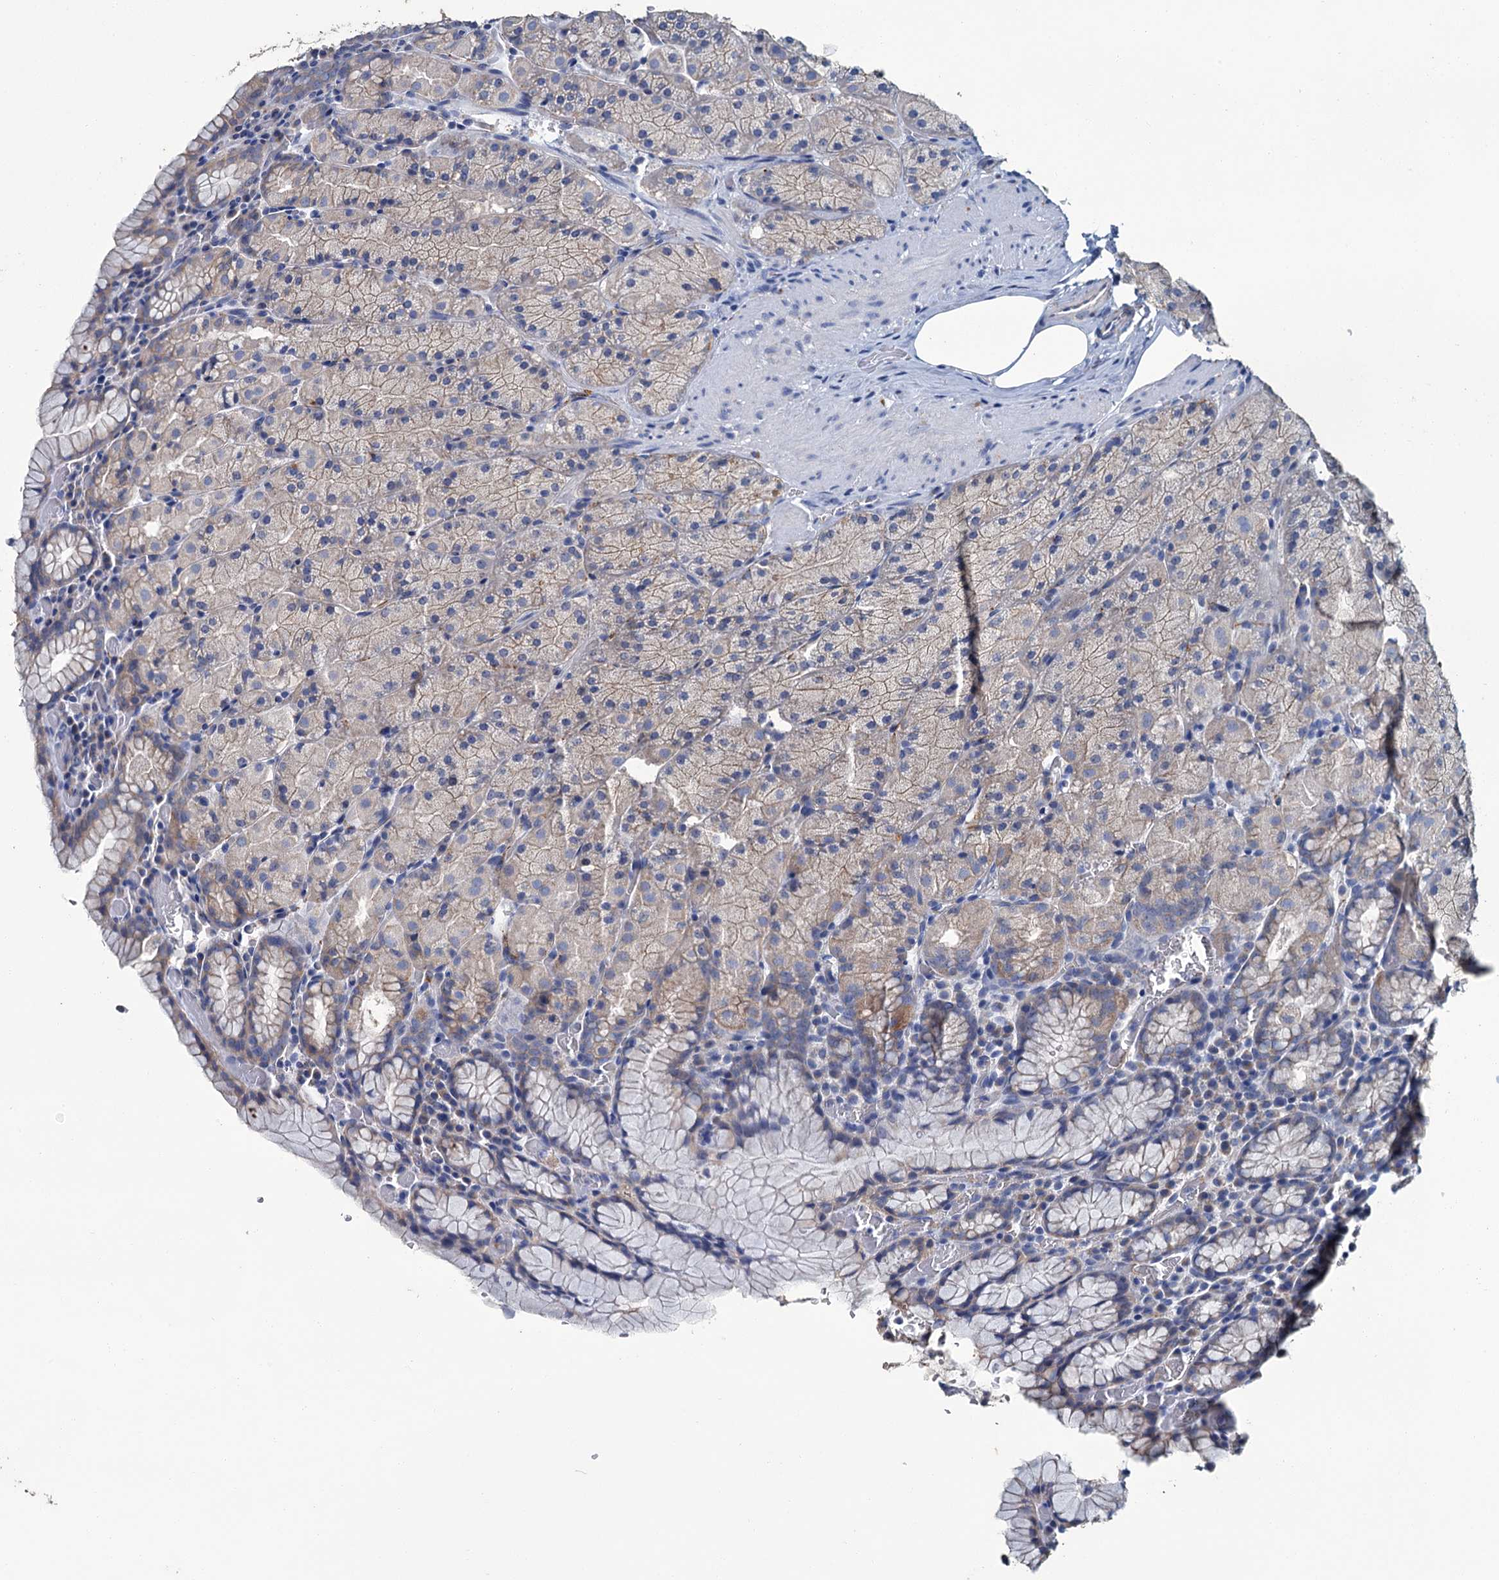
{"staining": {"intensity": "weak", "quantity": "25%-75%", "location": "cytoplasmic/membranous"}, "tissue": "stomach", "cell_type": "Glandular cells", "image_type": "normal", "snomed": [{"axis": "morphology", "description": "Normal tissue, NOS"}, {"axis": "topography", "description": "Stomach, upper"}, {"axis": "topography", "description": "Stomach, lower"}], "caption": "Immunohistochemistry of benign stomach reveals low levels of weak cytoplasmic/membranous expression in about 25%-75% of glandular cells.", "gene": "SNCB", "patient": {"sex": "male", "age": 80}}